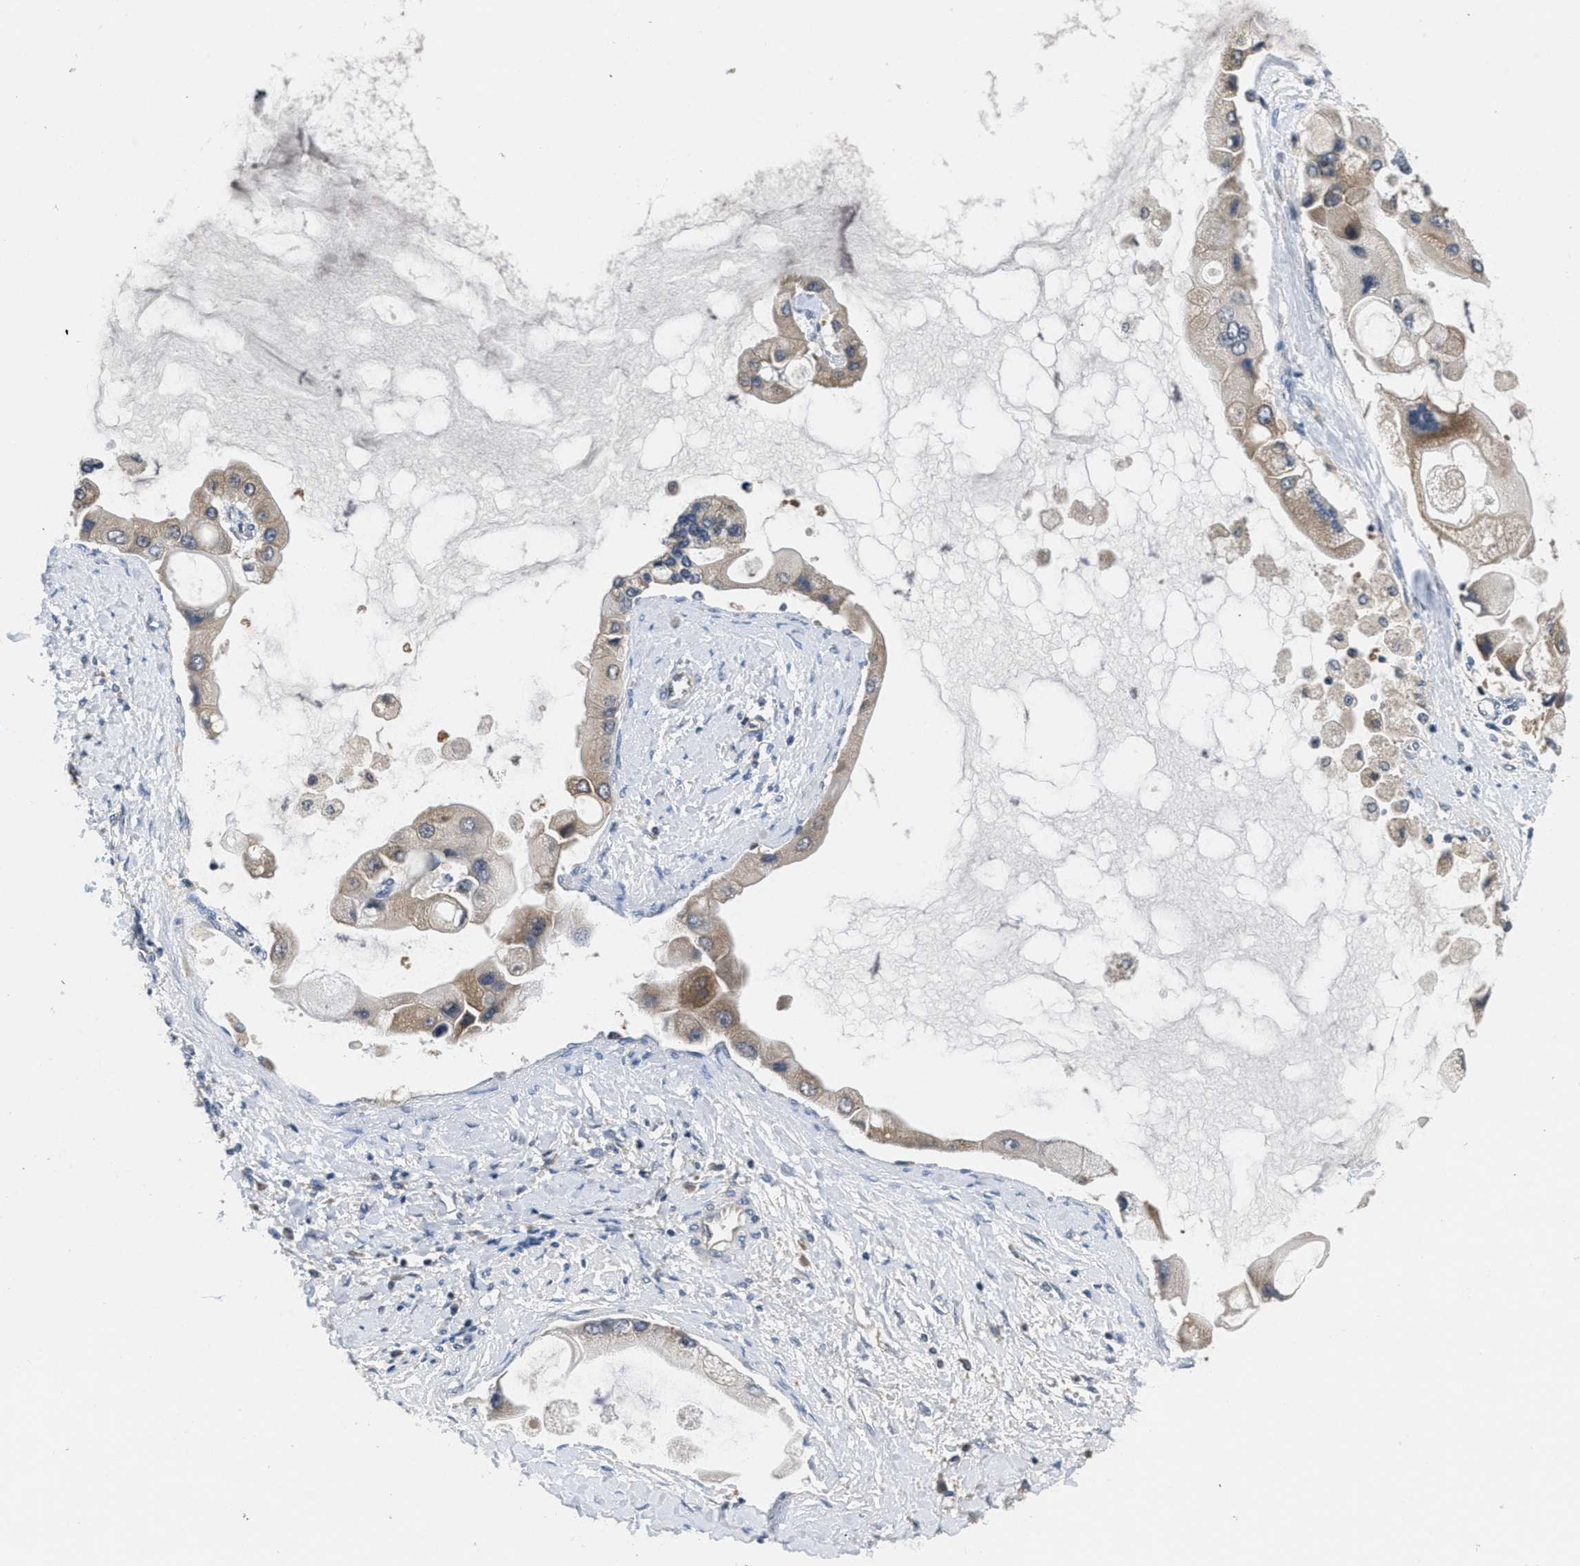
{"staining": {"intensity": "weak", "quantity": ">75%", "location": "cytoplasmic/membranous"}, "tissue": "liver cancer", "cell_type": "Tumor cells", "image_type": "cancer", "snomed": [{"axis": "morphology", "description": "Cholangiocarcinoma"}, {"axis": "topography", "description": "Liver"}], "caption": "Liver cancer stained with DAB (3,3'-diaminobenzidine) immunohistochemistry shows low levels of weak cytoplasmic/membranous positivity in about >75% of tumor cells.", "gene": "ANGPT1", "patient": {"sex": "male", "age": 50}}